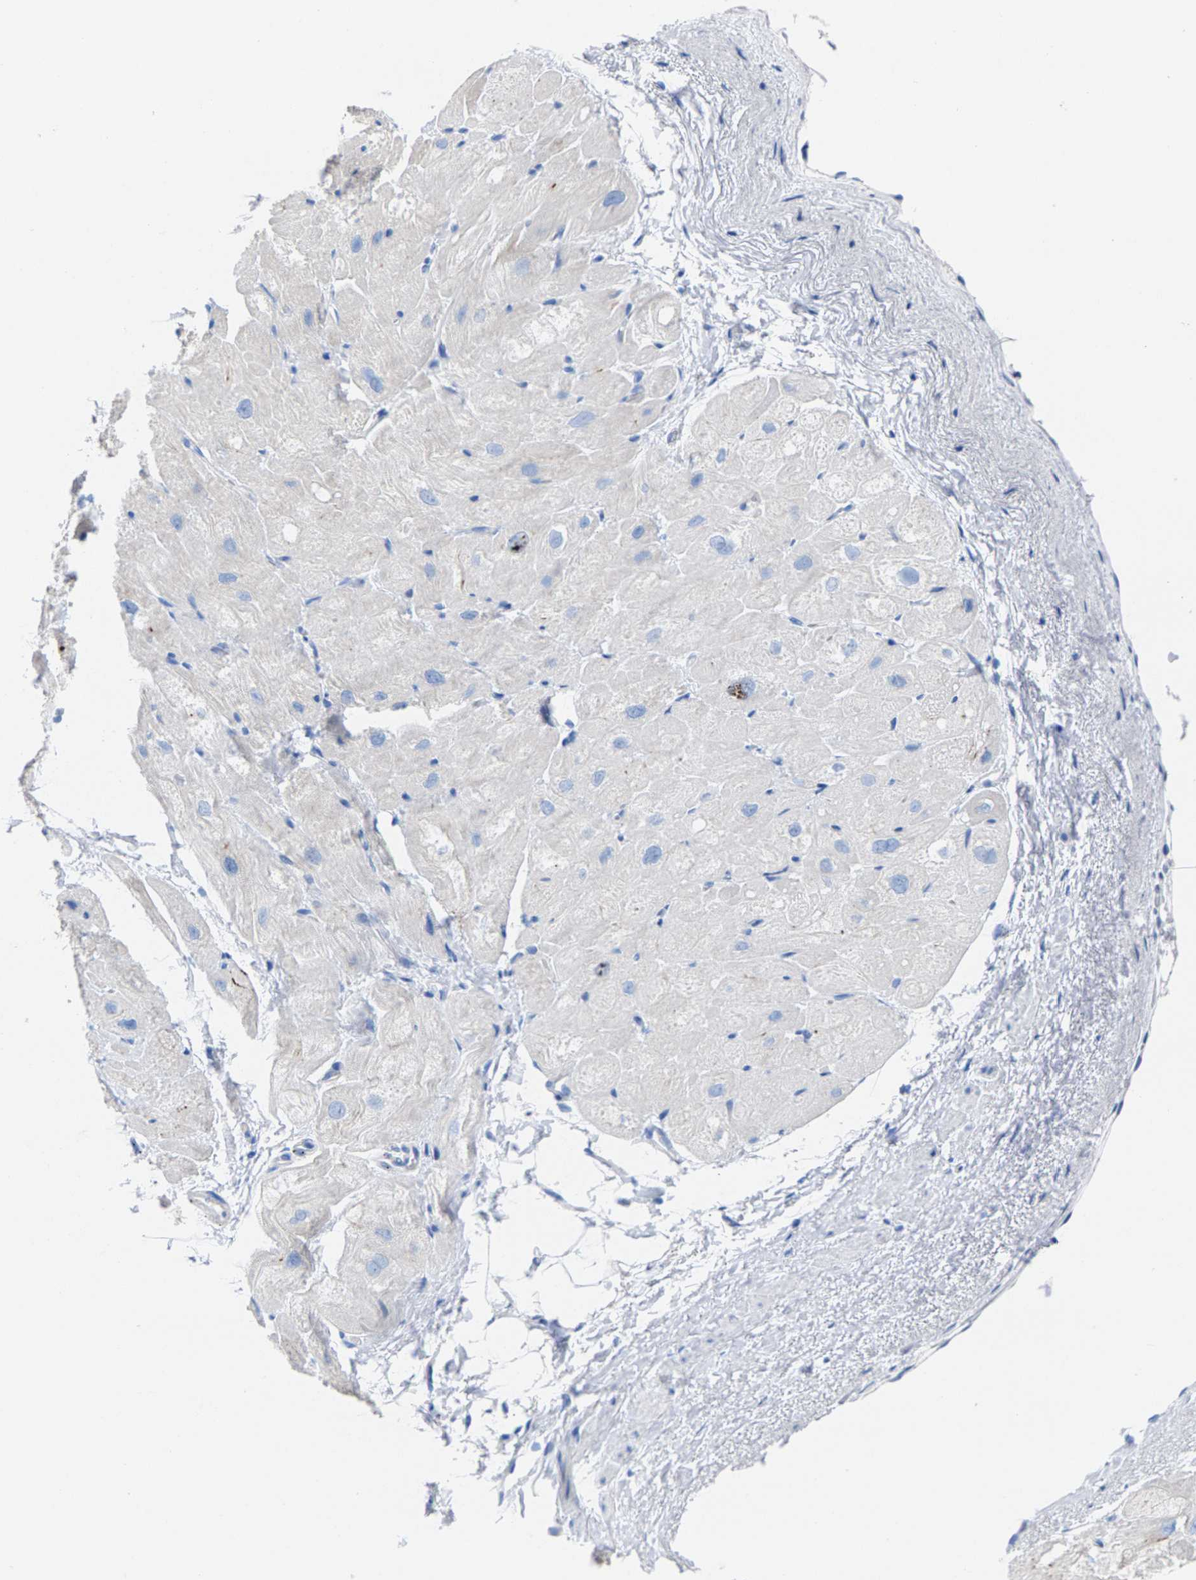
{"staining": {"intensity": "negative", "quantity": "none", "location": "none"}, "tissue": "heart muscle", "cell_type": "Cardiomyocytes", "image_type": "normal", "snomed": [{"axis": "morphology", "description": "Normal tissue, NOS"}, {"axis": "topography", "description": "Heart"}], "caption": "This is a photomicrograph of immunohistochemistry (IHC) staining of normal heart muscle, which shows no staining in cardiomyocytes. (Brightfield microscopy of DAB IHC at high magnification).", "gene": "CPA1", "patient": {"sex": "male", "age": 49}}